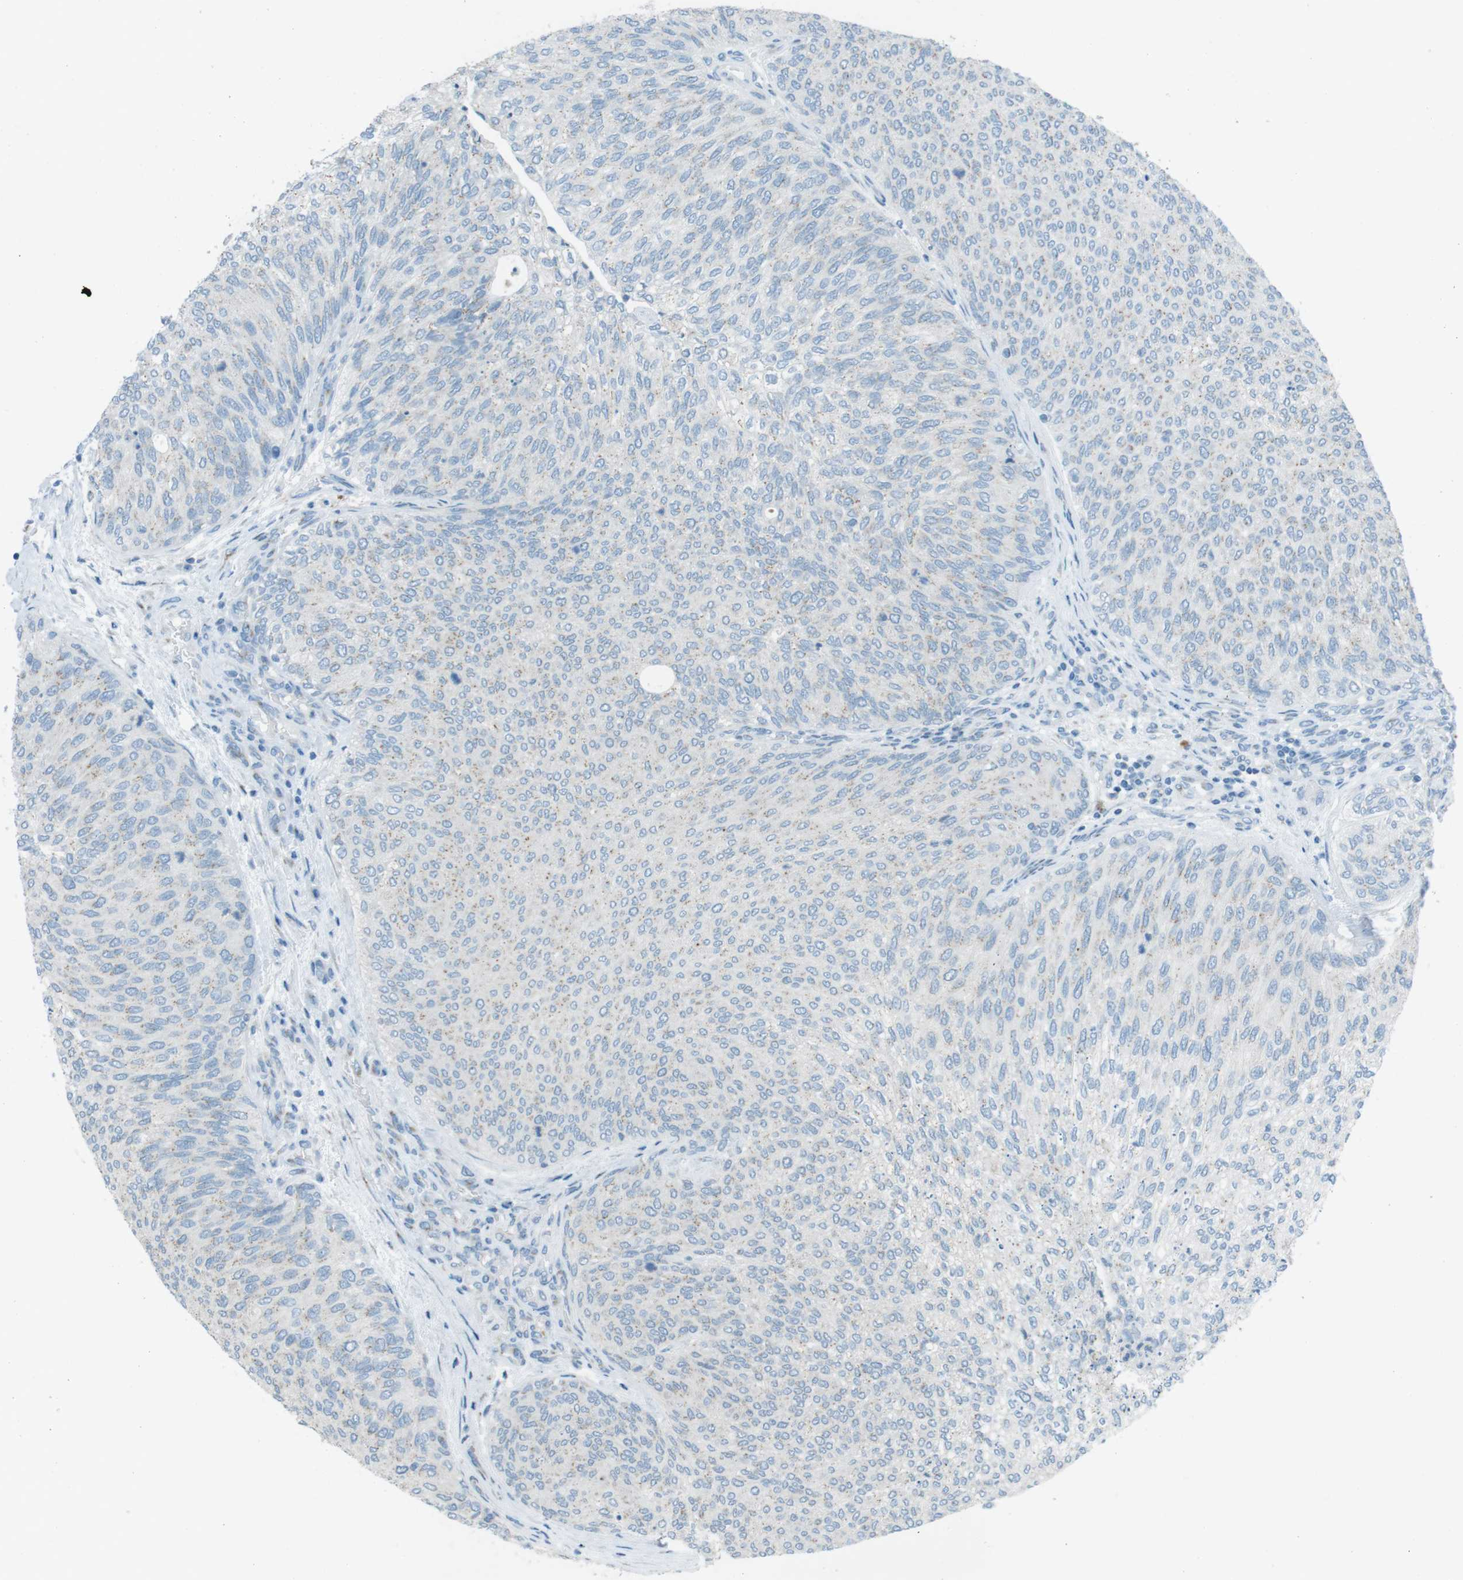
{"staining": {"intensity": "weak", "quantity": "25%-75%", "location": "cytoplasmic/membranous"}, "tissue": "urothelial cancer", "cell_type": "Tumor cells", "image_type": "cancer", "snomed": [{"axis": "morphology", "description": "Urothelial carcinoma, Low grade"}, {"axis": "topography", "description": "Urinary bladder"}], "caption": "IHC of human urothelial carcinoma (low-grade) reveals low levels of weak cytoplasmic/membranous staining in about 25%-75% of tumor cells. (Brightfield microscopy of DAB IHC at high magnification).", "gene": "TXNDC15", "patient": {"sex": "female", "age": 79}}